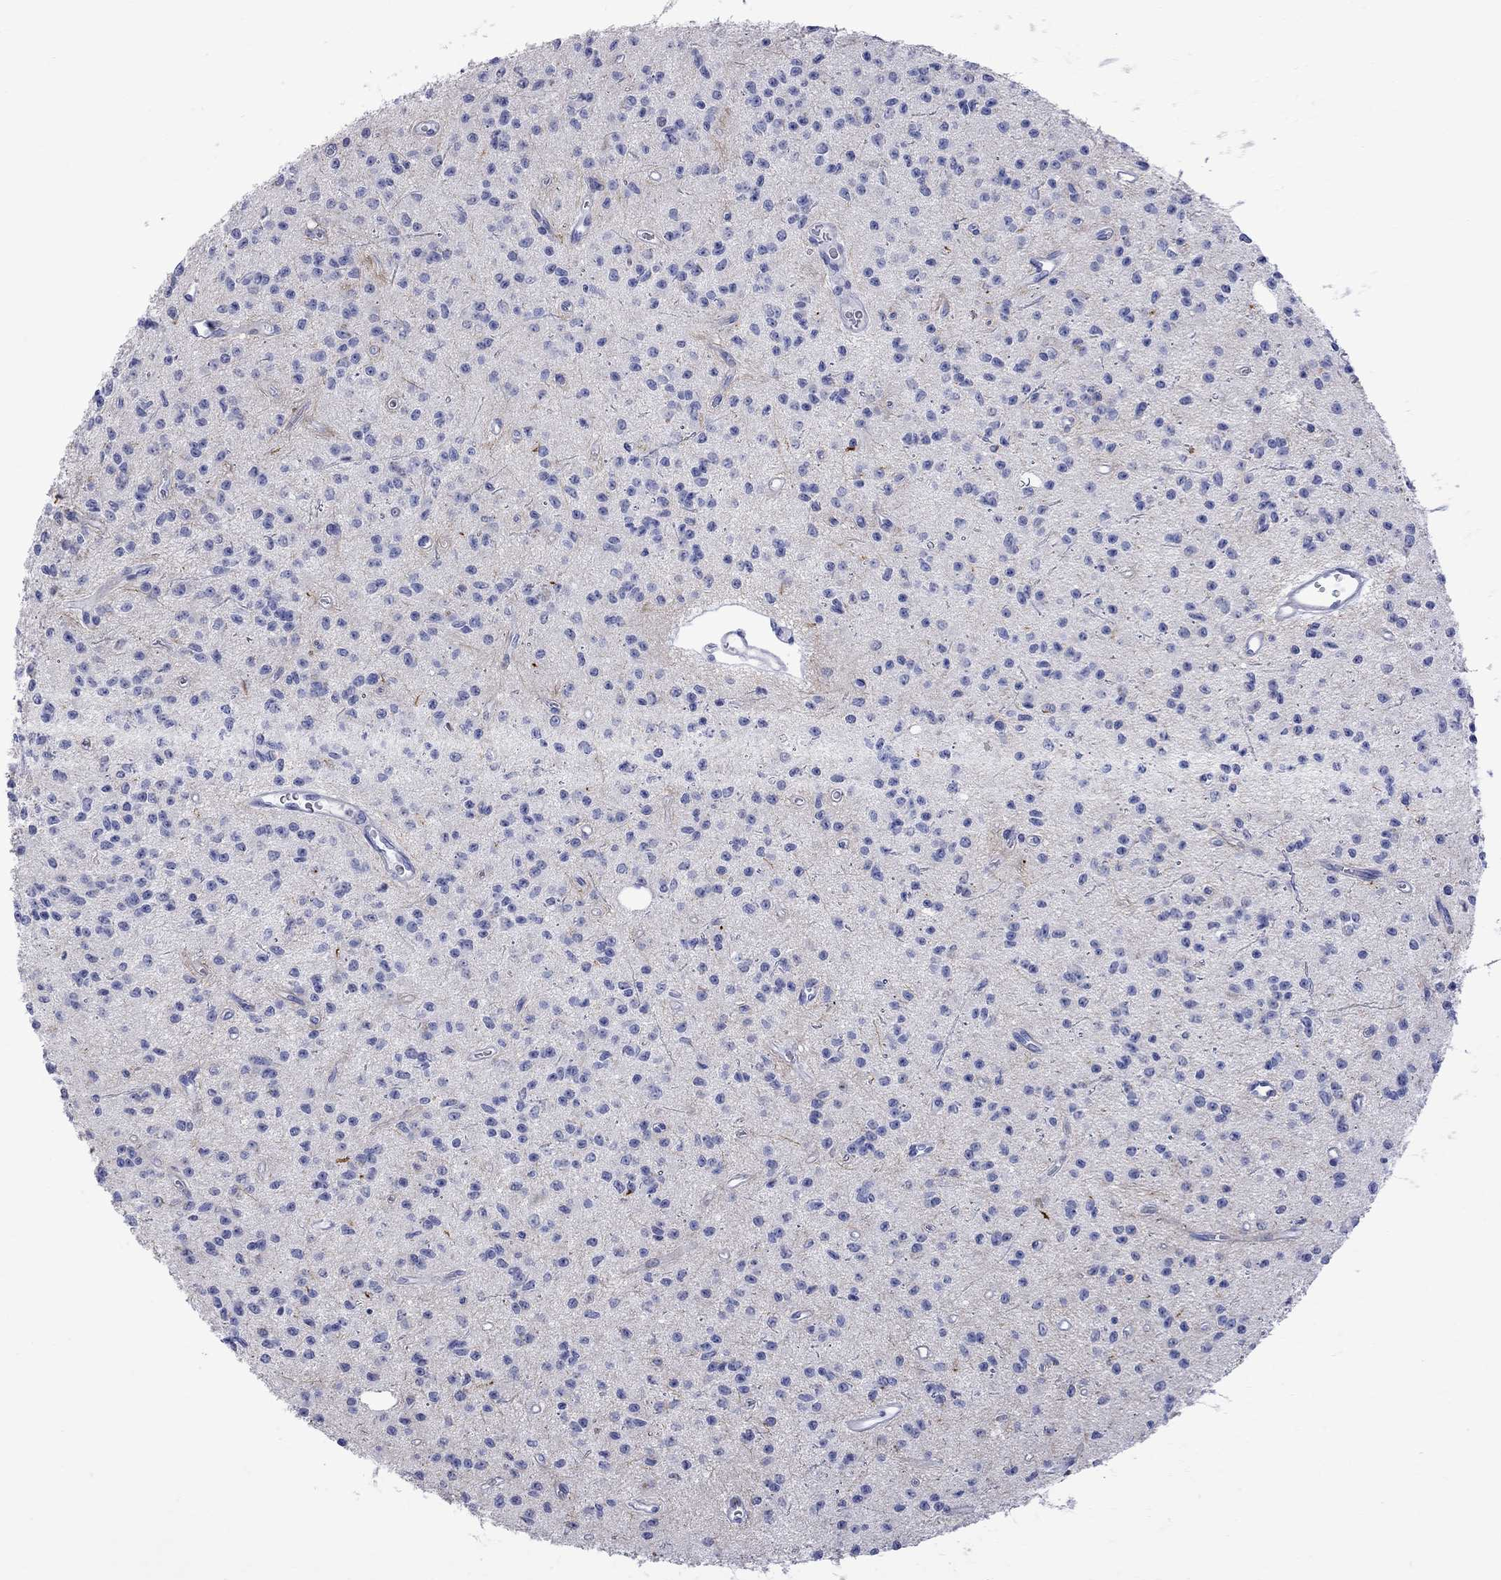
{"staining": {"intensity": "negative", "quantity": "none", "location": "none"}, "tissue": "glioma", "cell_type": "Tumor cells", "image_type": "cancer", "snomed": [{"axis": "morphology", "description": "Glioma, malignant, Low grade"}, {"axis": "topography", "description": "Brain"}], "caption": "The immunohistochemistry photomicrograph has no significant expression in tumor cells of glioma tissue.", "gene": "S100A3", "patient": {"sex": "female", "age": 45}}